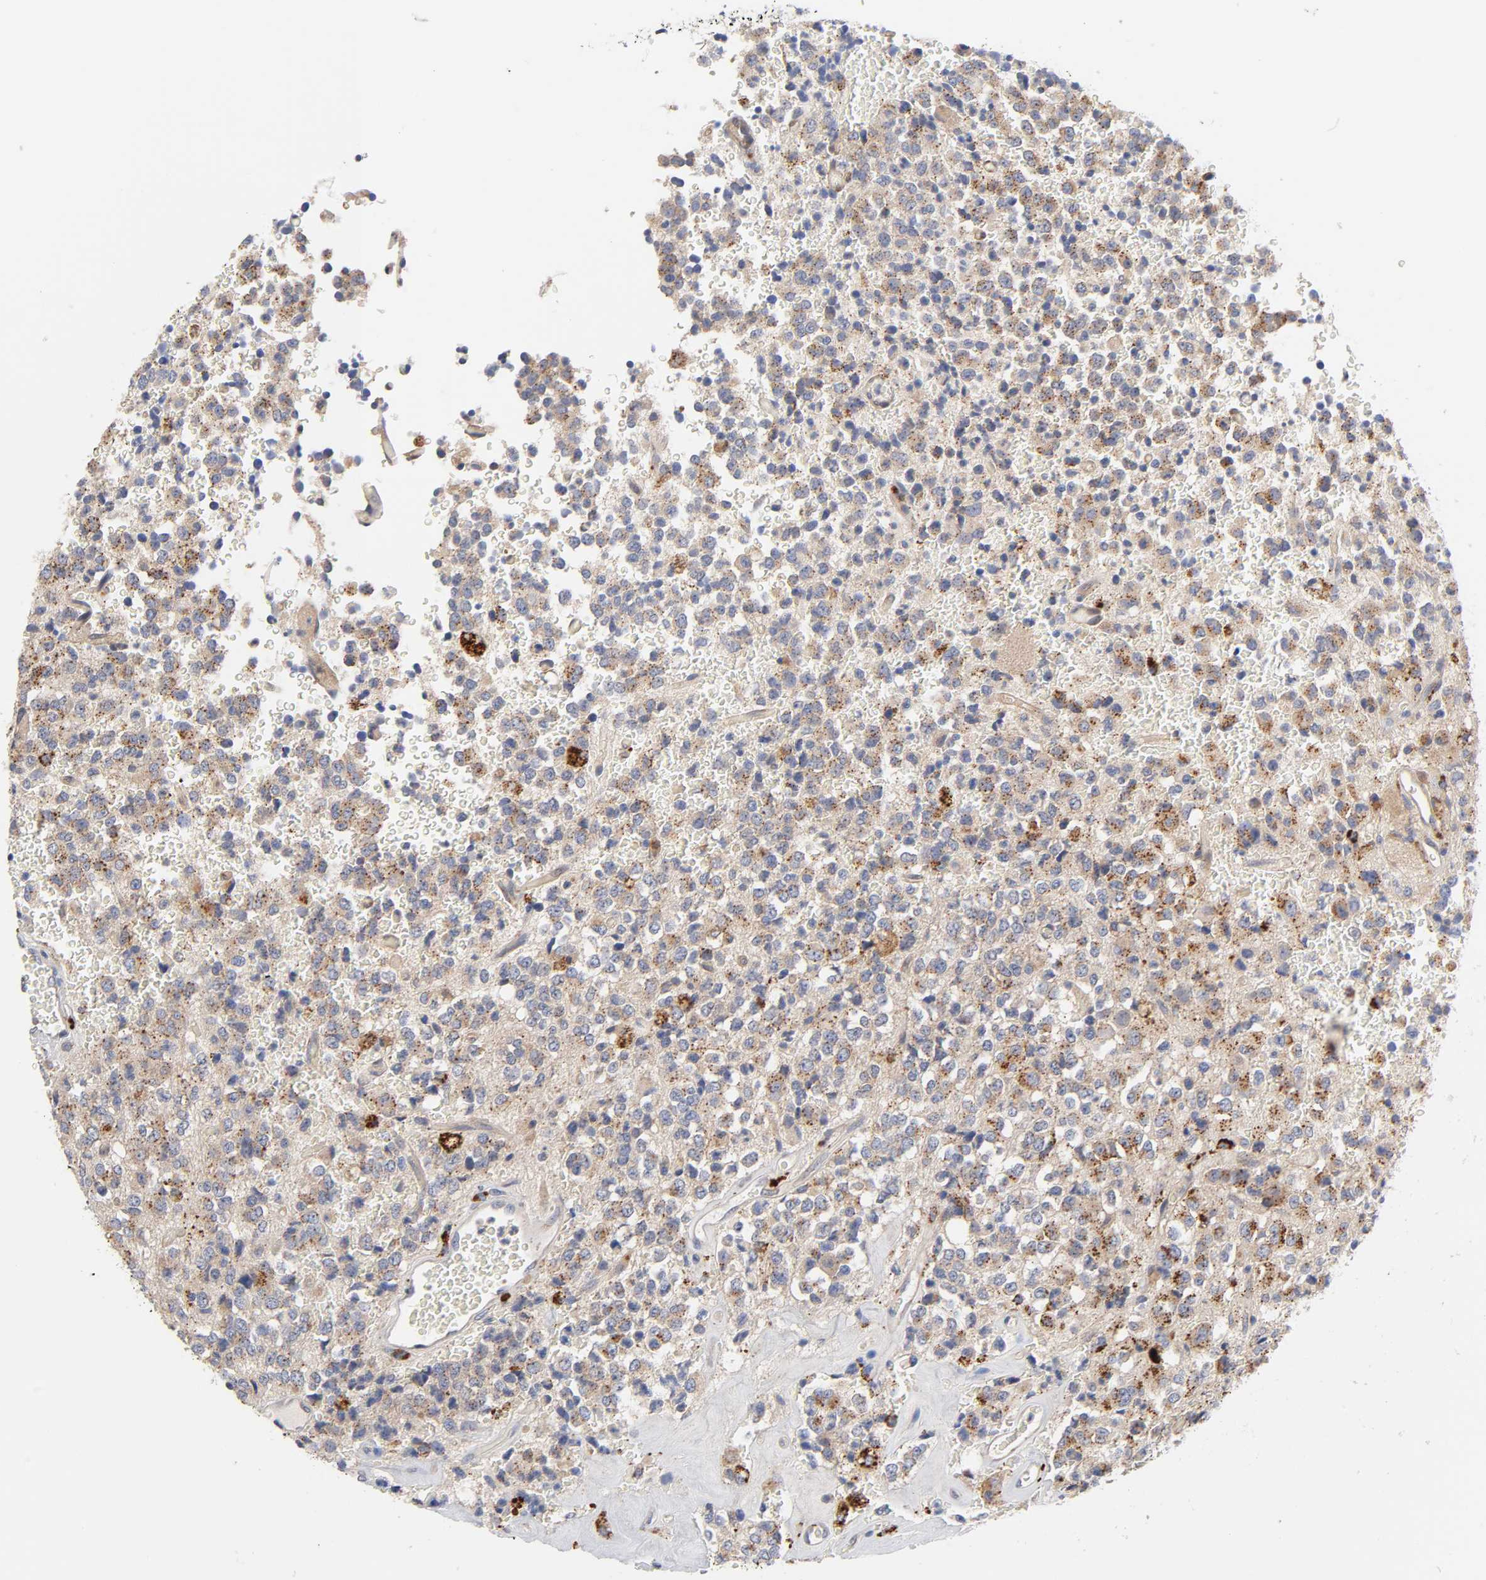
{"staining": {"intensity": "weak", "quantity": ">75%", "location": "cytoplasmic/membranous"}, "tissue": "glioma", "cell_type": "Tumor cells", "image_type": "cancer", "snomed": [{"axis": "morphology", "description": "Glioma, malignant, High grade"}, {"axis": "topography", "description": "pancreas cauda"}], "caption": "A histopathology image of human glioma stained for a protein reveals weak cytoplasmic/membranous brown staining in tumor cells.", "gene": "C17orf75", "patient": {"sex": "male", "age": 60}}